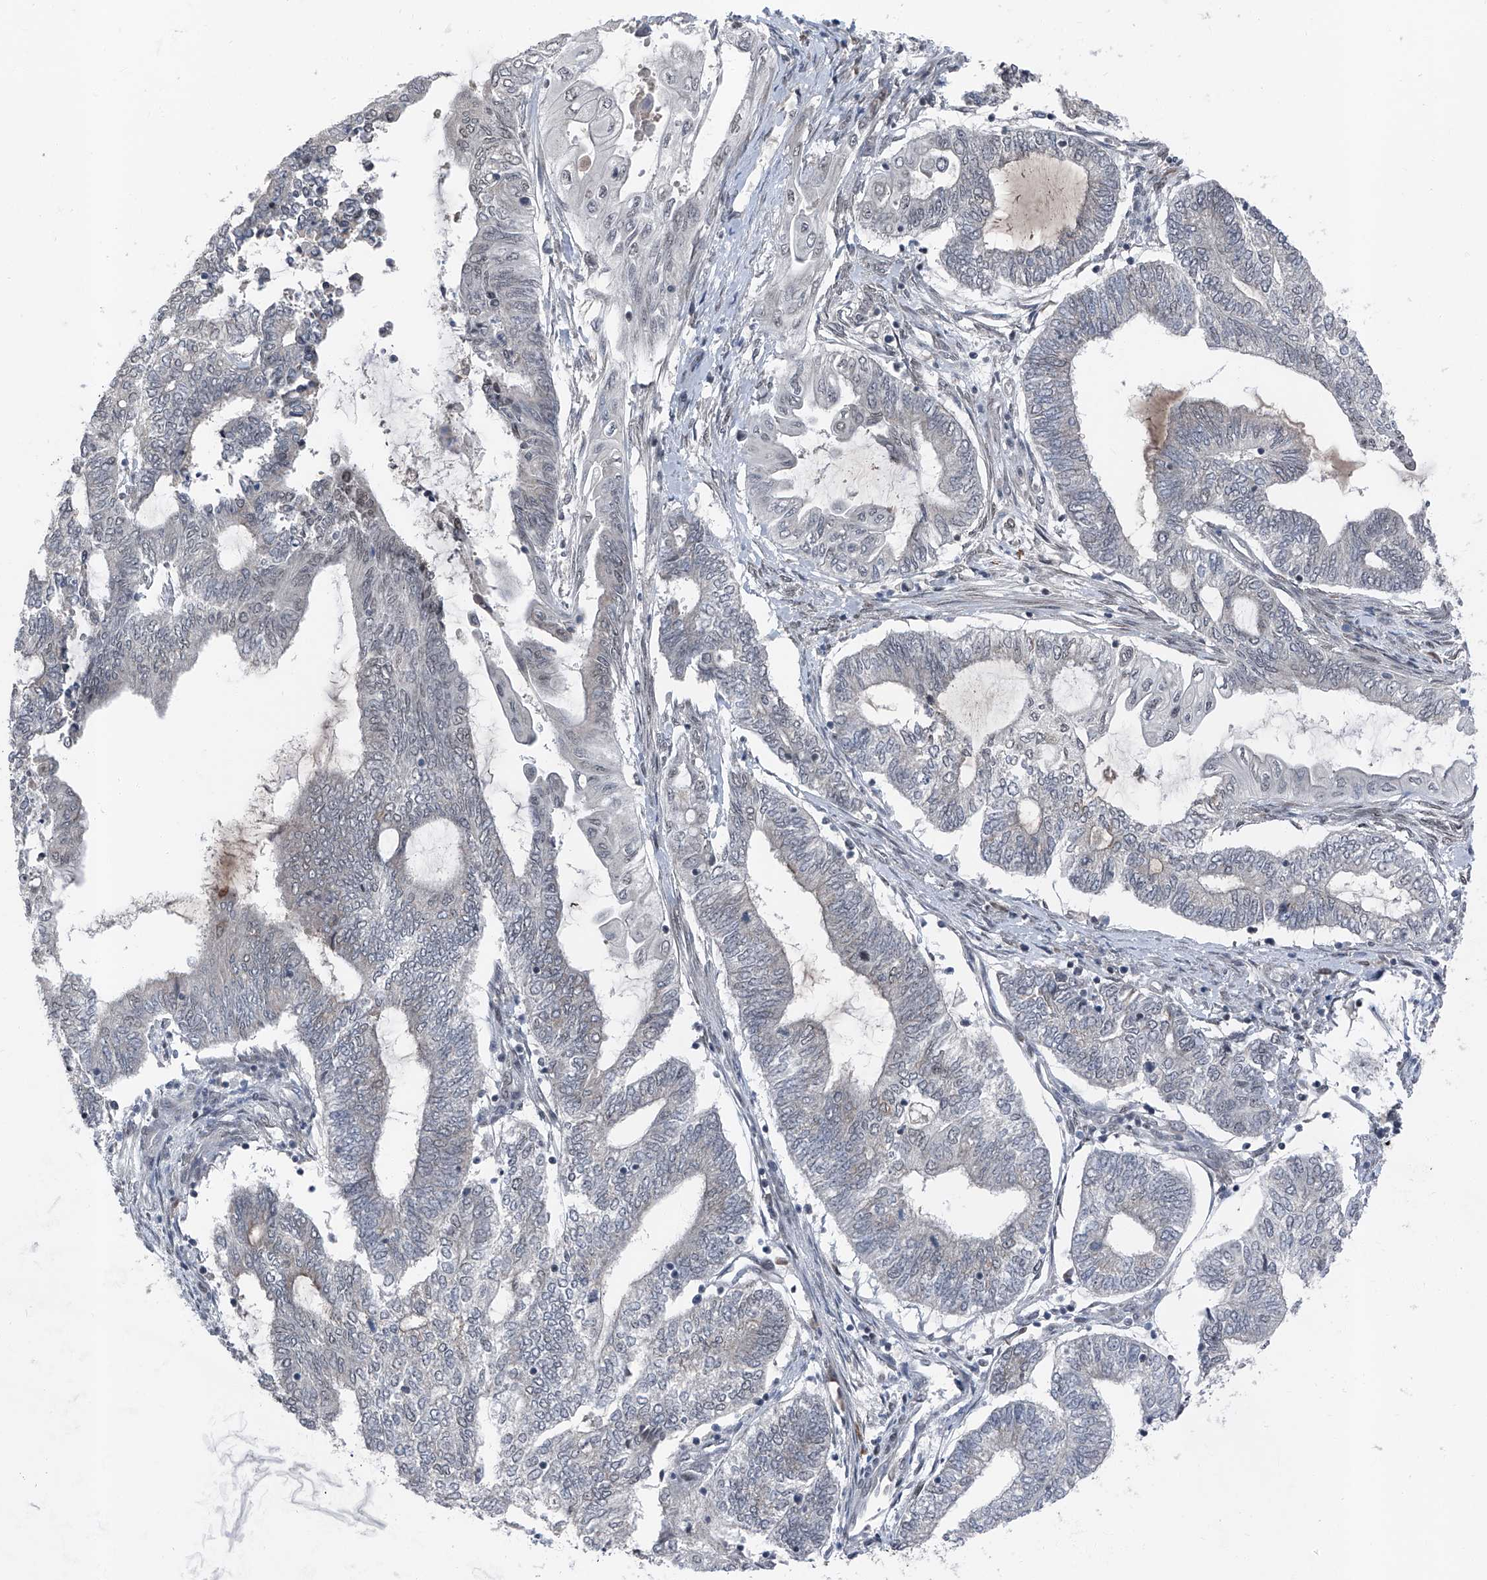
{"staining": {"intensity": "negative", "quantity": "none", "location": "none"}, "tissue": "endometrial cancer", "cell_type": "Tumor cells", "image_type": "cancer", "snomed": [{"axis": "morphology", "description": "Adenocarcinoma, NOS"}, {"axis": "topography", "description": "Uterus"}, {"axis": "topography", "description": "Endometrium"}], "caption": "DAB (3,3'-diaminobenzidine) immunohistochemical staining of adenocarcinoma (endometrial) reveals no significant staining in tumor cells.", "gene": "BMI1", "patient": {"sex": "female", "age": 70}}